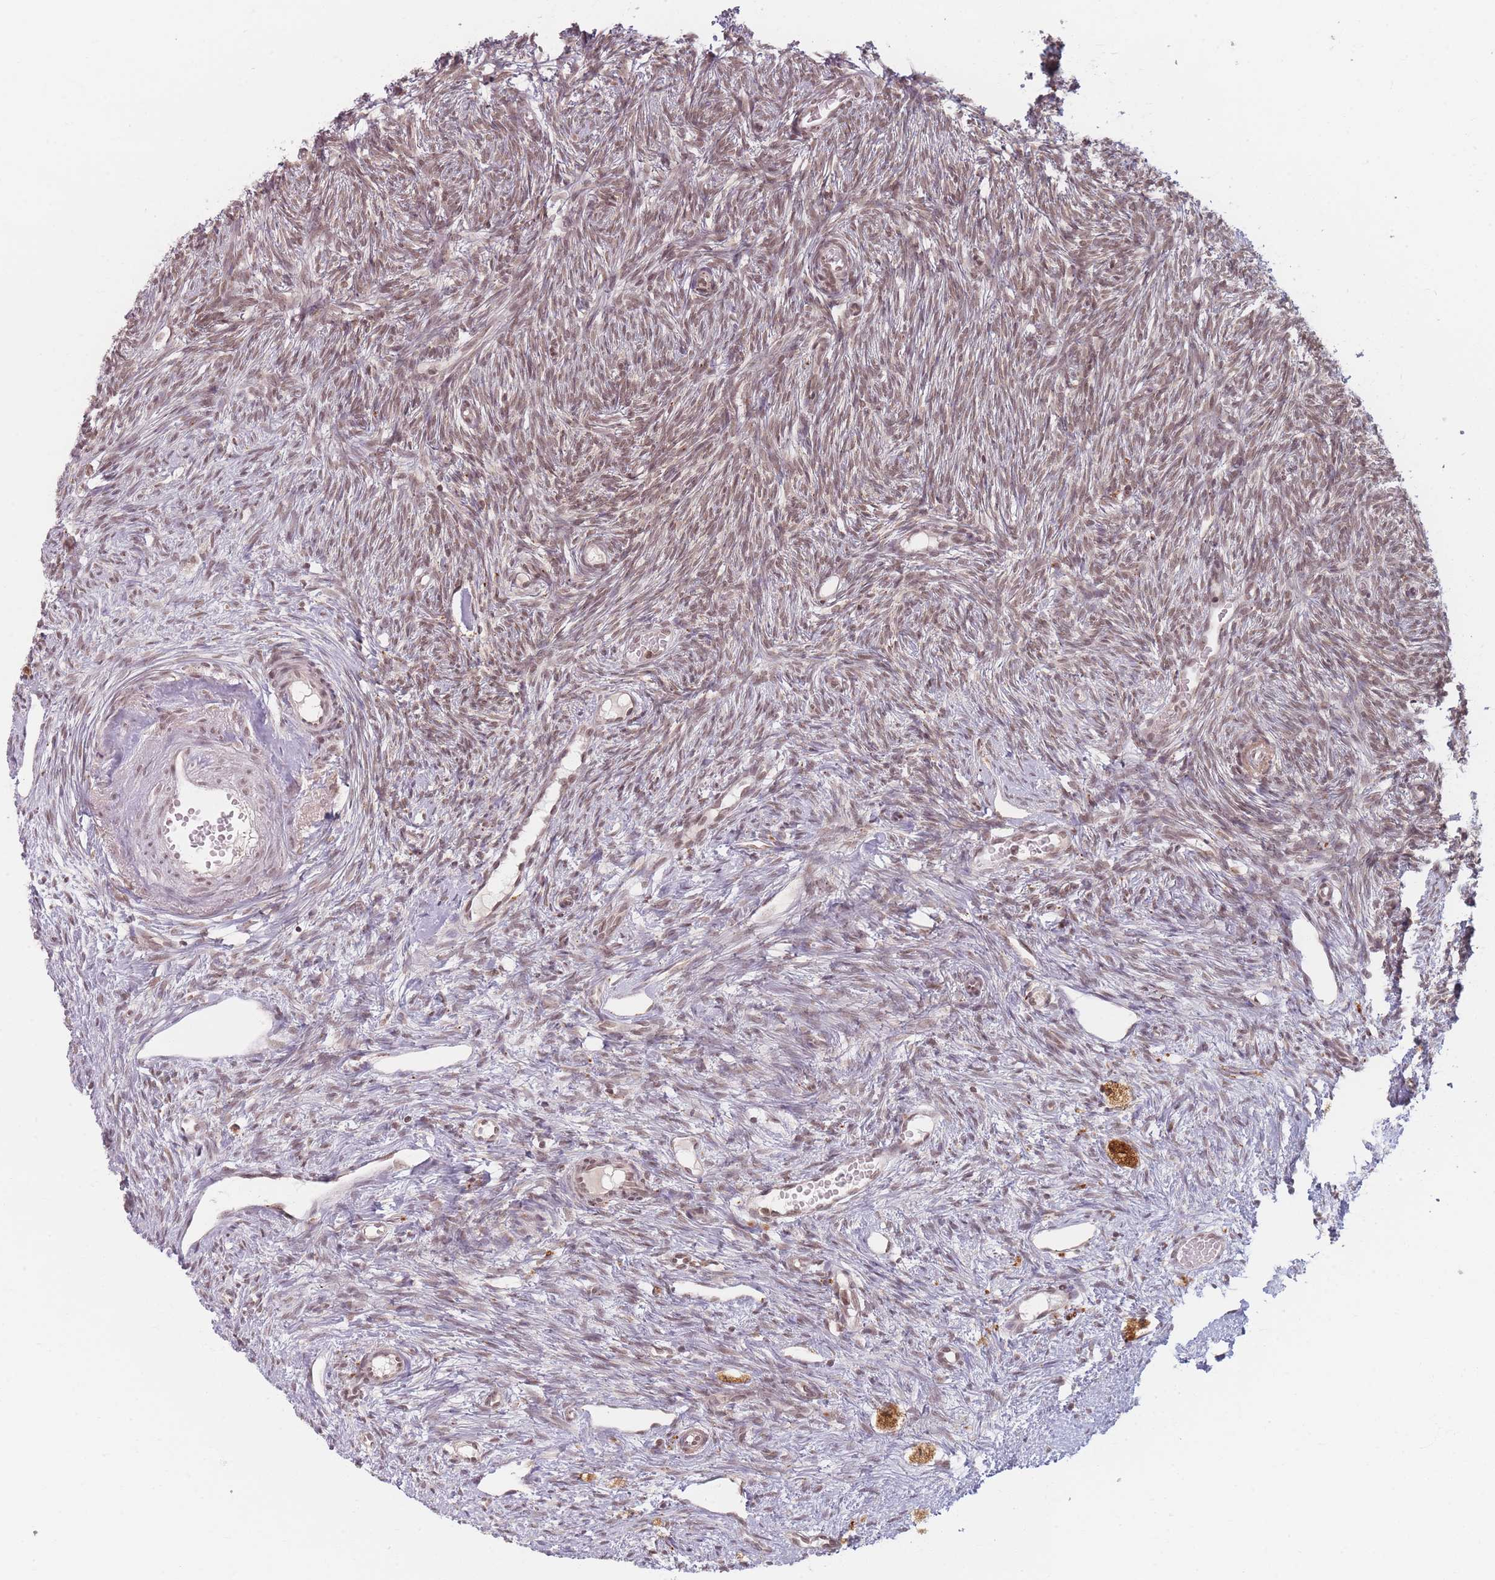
{"staining": {"intensity": "weak", "quantity": ">75%", "location": "cytoplasmic/membranous,nuclear"}, "tissue": "ovary", "cell_type": "Follicle cells", "image_type": "normal", "snomed": [{"axis": "morphology", "description": "Normal tissue, NOS"}, {"axis": "topography", "description": "Ovary"}], "caption": "The image shows staining of unremarkable ovary, revealing weak cytoplasmic/membranous,nuclear protein staining (brown color) within follicle cells. (DAB = brown stain, brightfield microscopy at high magnification).", "gene": "SPATA45", "patient": {"sex": "female", "age": 51}}